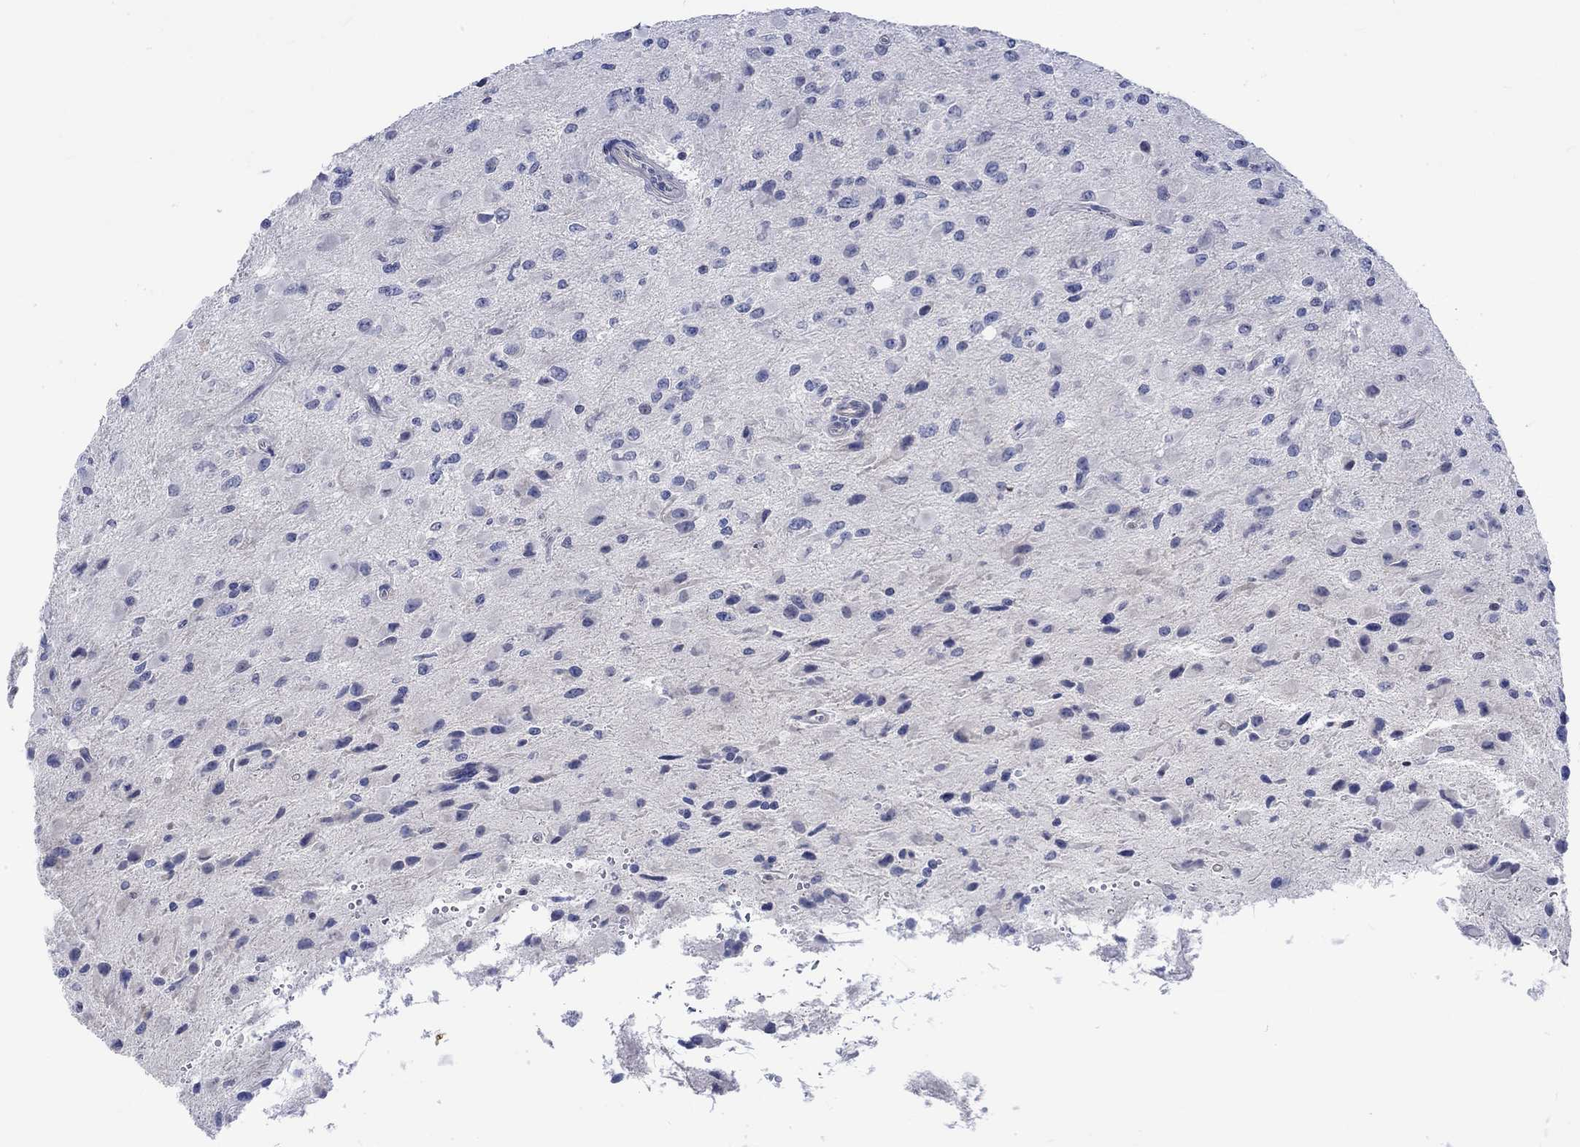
{"staining": {"intensity": "negative", "quantity": "none", "location": "none"}, "tissue": "glioma", "cell_type": "Tumor cells", "image_type": "cancer", "snomed": [{"axis": "morphology", "description": "Glioma, malignant, High grade"}, {"axis": "topography", "description": "Cerebral cortex"}], "caption": "DAB immunohistochemical staining of human malignant glioma (high-grade) reveals no significant staining in tumor cells.", "gene": "AGRP", "patient": {"sex": "male", "age": 35}}